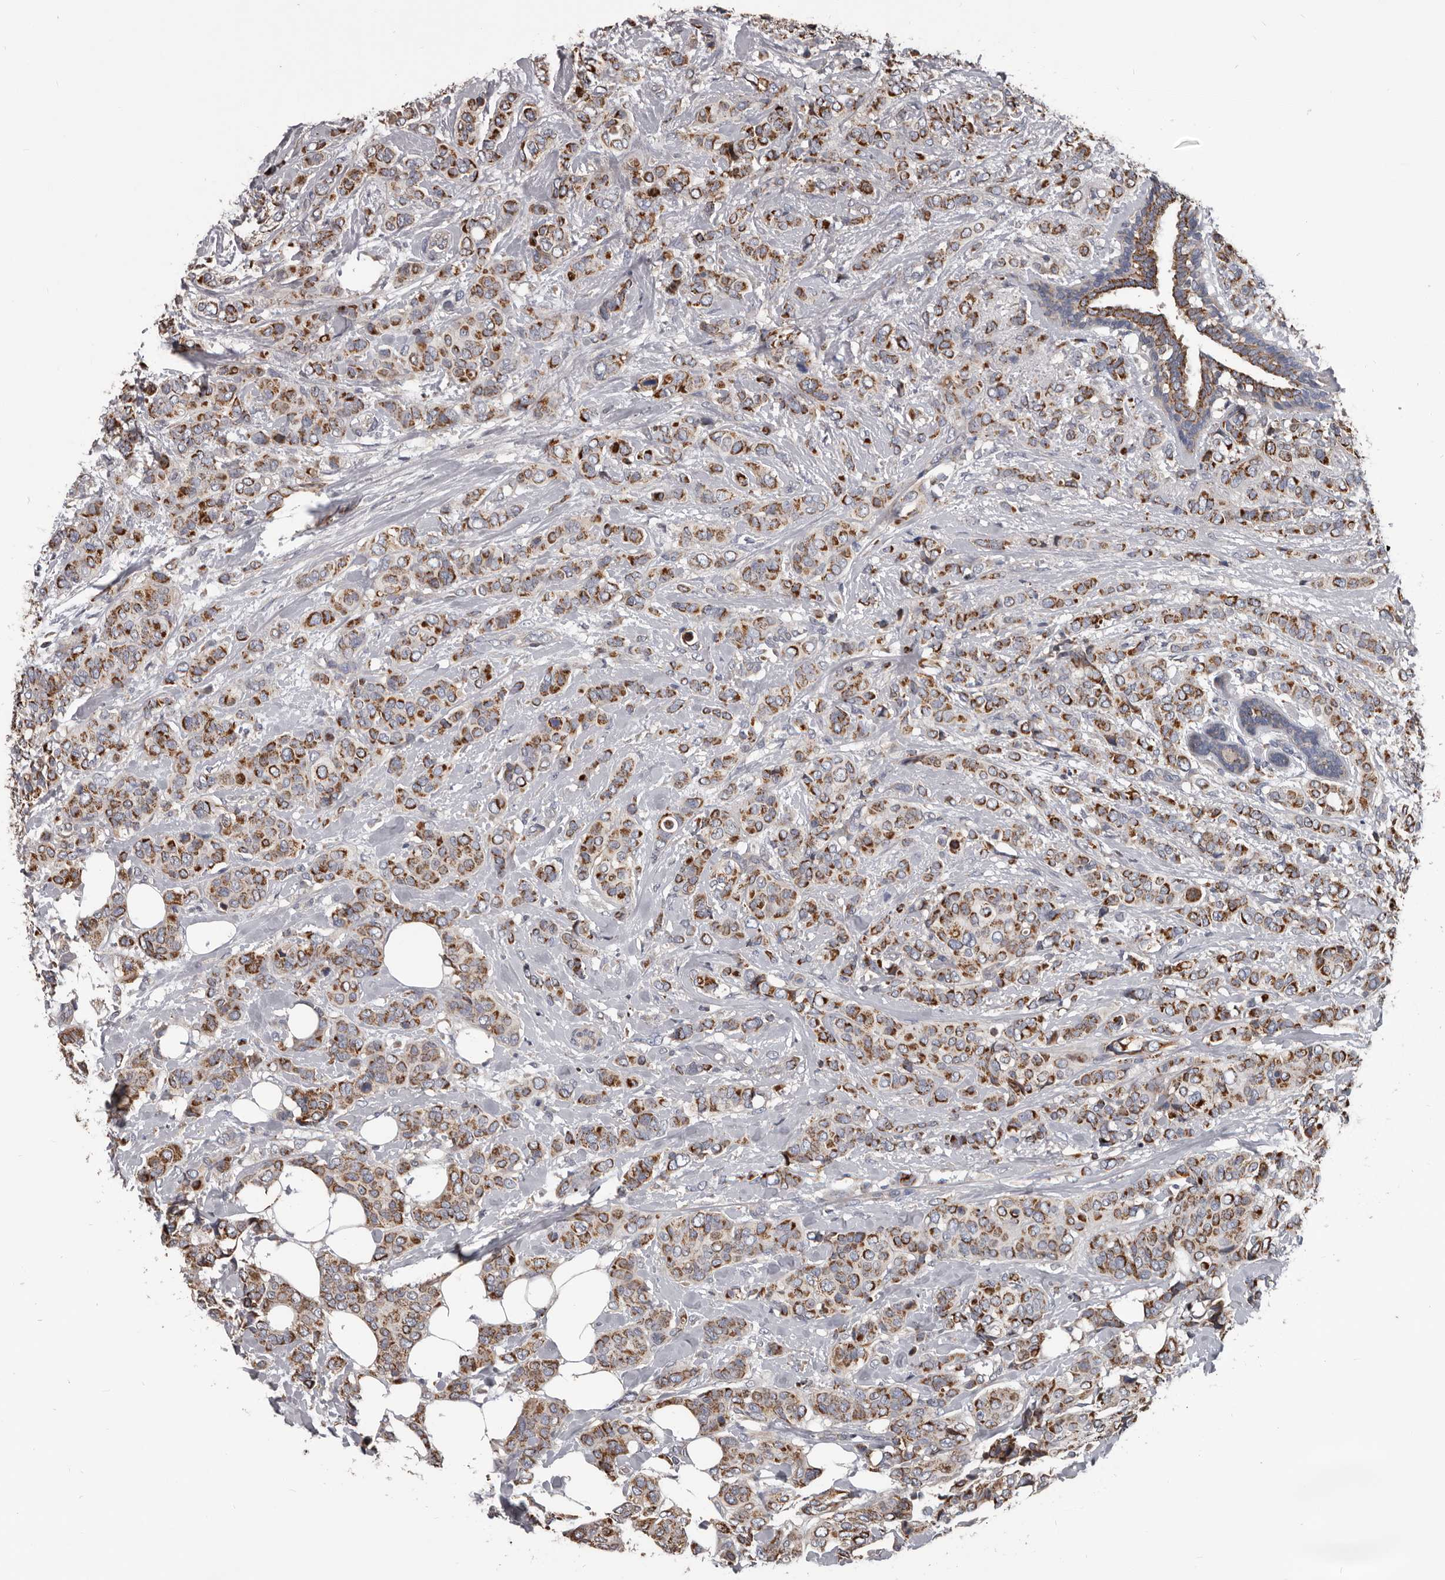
{"staining": {"intensity": "moderate", "quantity": ">75%", "location": "cytoplasmic/membranous"}, "tissue": "breast cancer", "cell_type": "Tumor cells", "image_type": "cancer", "snomed": [{"axis": "morphology", "description": "Lobular carcinoma"}, {"axis": "topography", "description": "Breast"}], "caption": "There is medium levels of moderate cytoplasmic/membranous positivity in tumor cells of lobular carcinoma (breast), as demonstrated by immunohistochemical staining (brown color).", "gene": "ALDH5A1", "patient": {"sex": "female", "age": 51}}